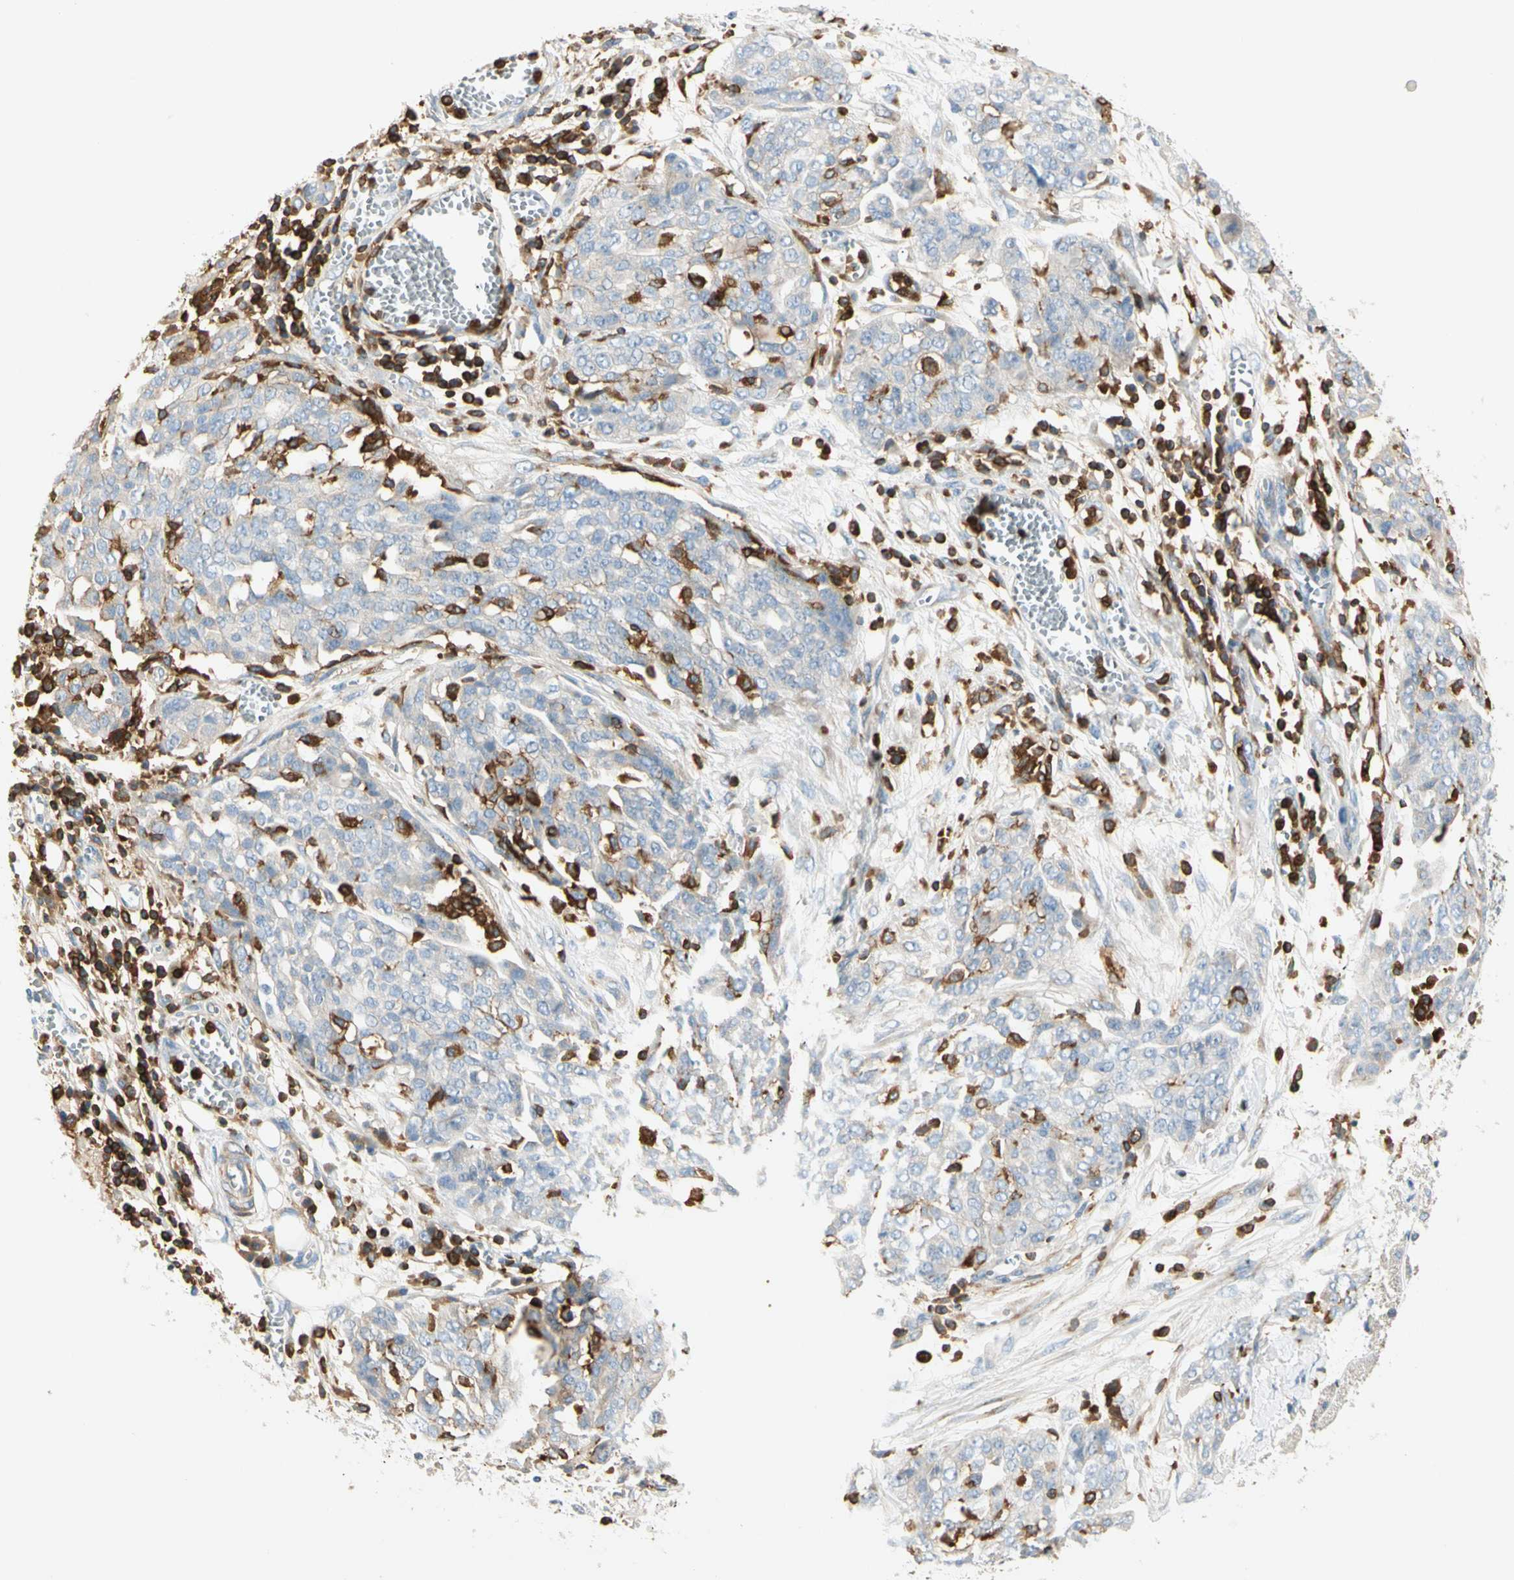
{"staining": {"intensity": "negative", "quantity": "none", "location": "none"}, "tissue": "ovarian cancer", "cell_type": "Tumor cells", "image_type": "cancer", "snomed": [{"axis": "morphology", "description": "Cystadenocarcinoma, serous, NOS"}, {"axis": "topography", "description": "Soft tissue"}, {"axis": "topography", "description": "Ovary"}], "caption": "Human ovarian cancer stained for a protein using immunohistochemistry (IHC) shows no staining in tumor cells.", "gene": "FMNL1", "patient": {"sex": "female", "age": 57}}